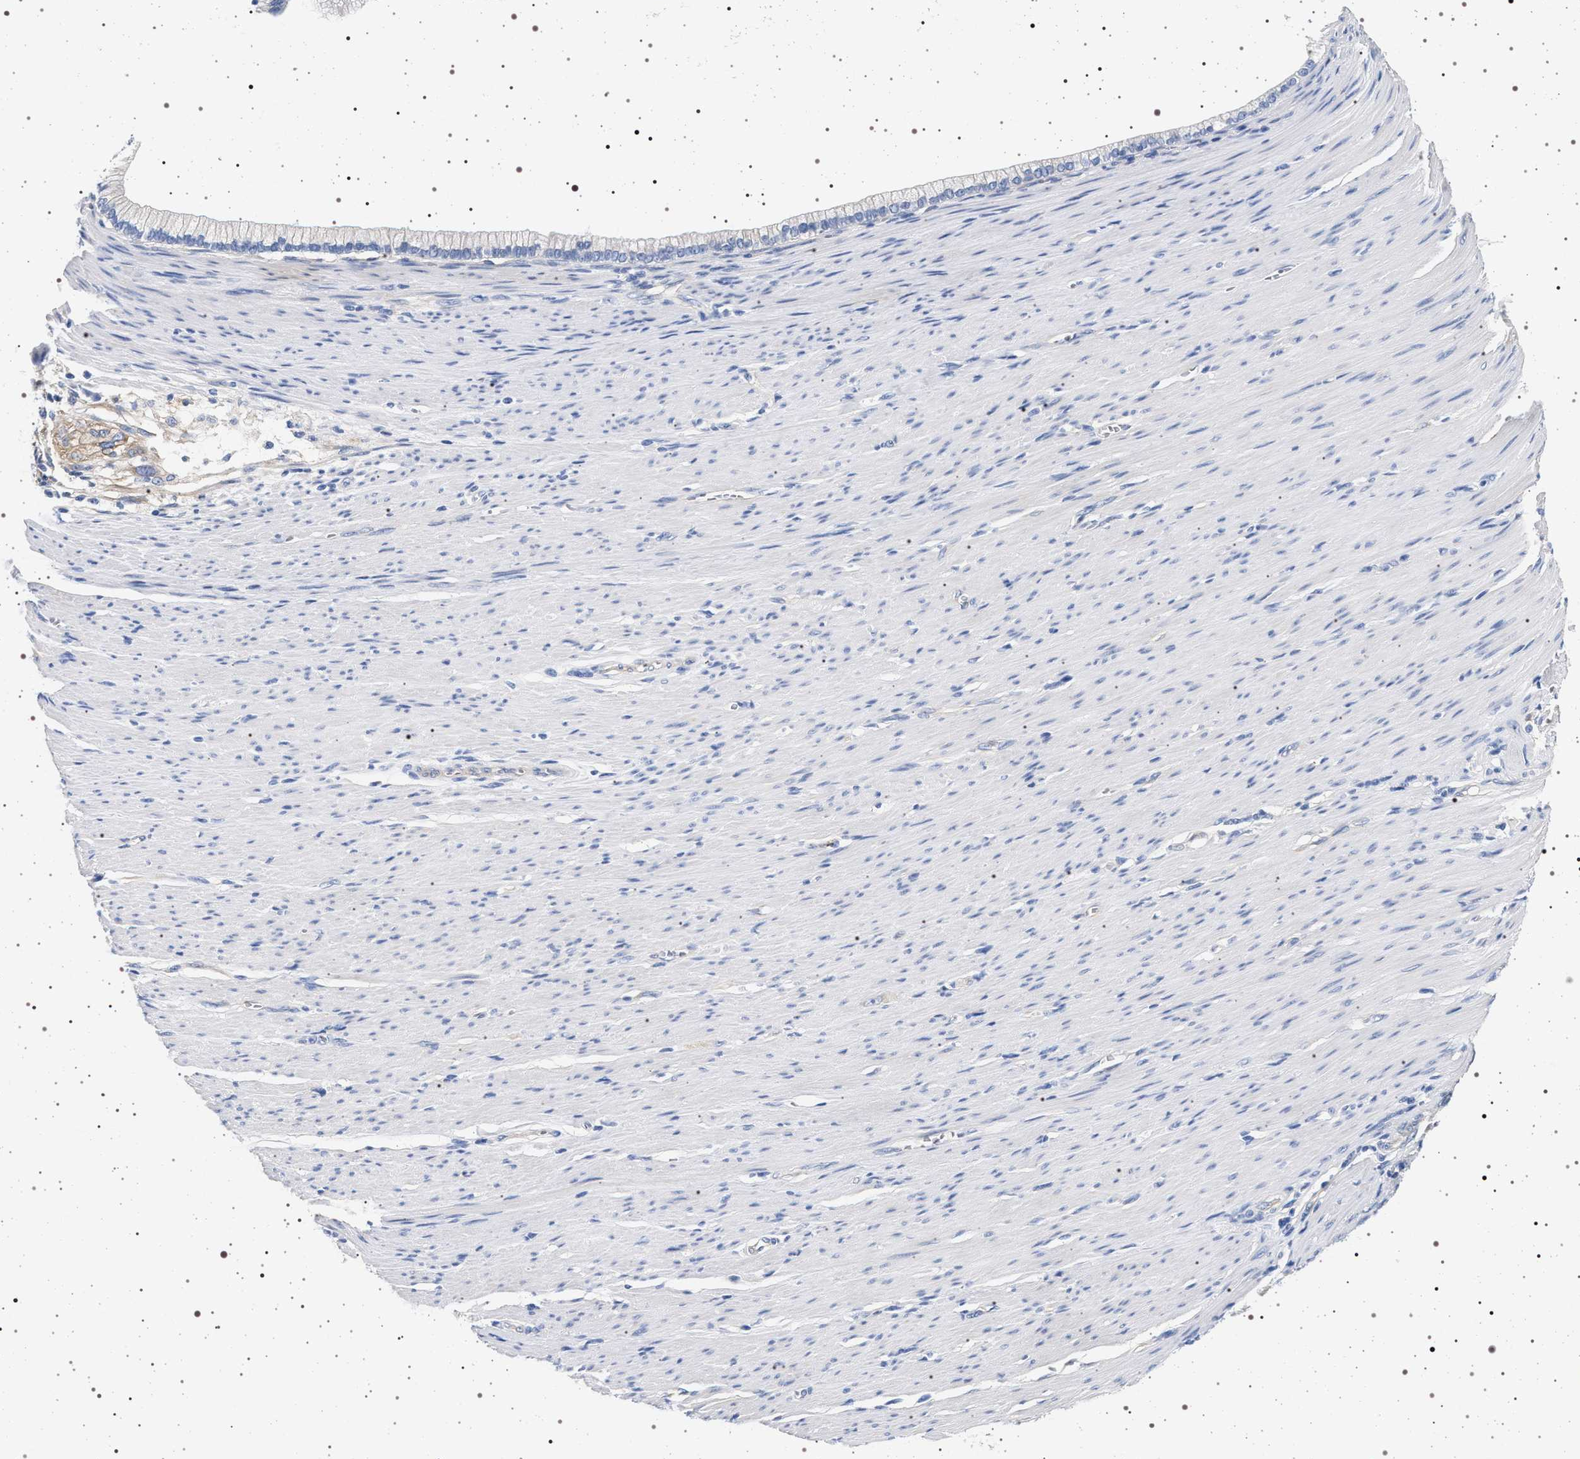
{"staining": {"intensity": "negative", "quantity": "none", "location": "none"}, "tissue": "pancreatic cancer", "cell_type": "Tumor cells", "image_type": "cancer", "snomed": [{"axis": "morphology", "description": "Adenocarcinoma, NOS"}, {"axis": "topography", "description": "Pancreas"}], "caption": "The image shows no significant positivity in tumor cells of pancreatic adenocarcinoma.", "gene": "HSD17B1", "patient": {"sex": "male", "age": 69}}